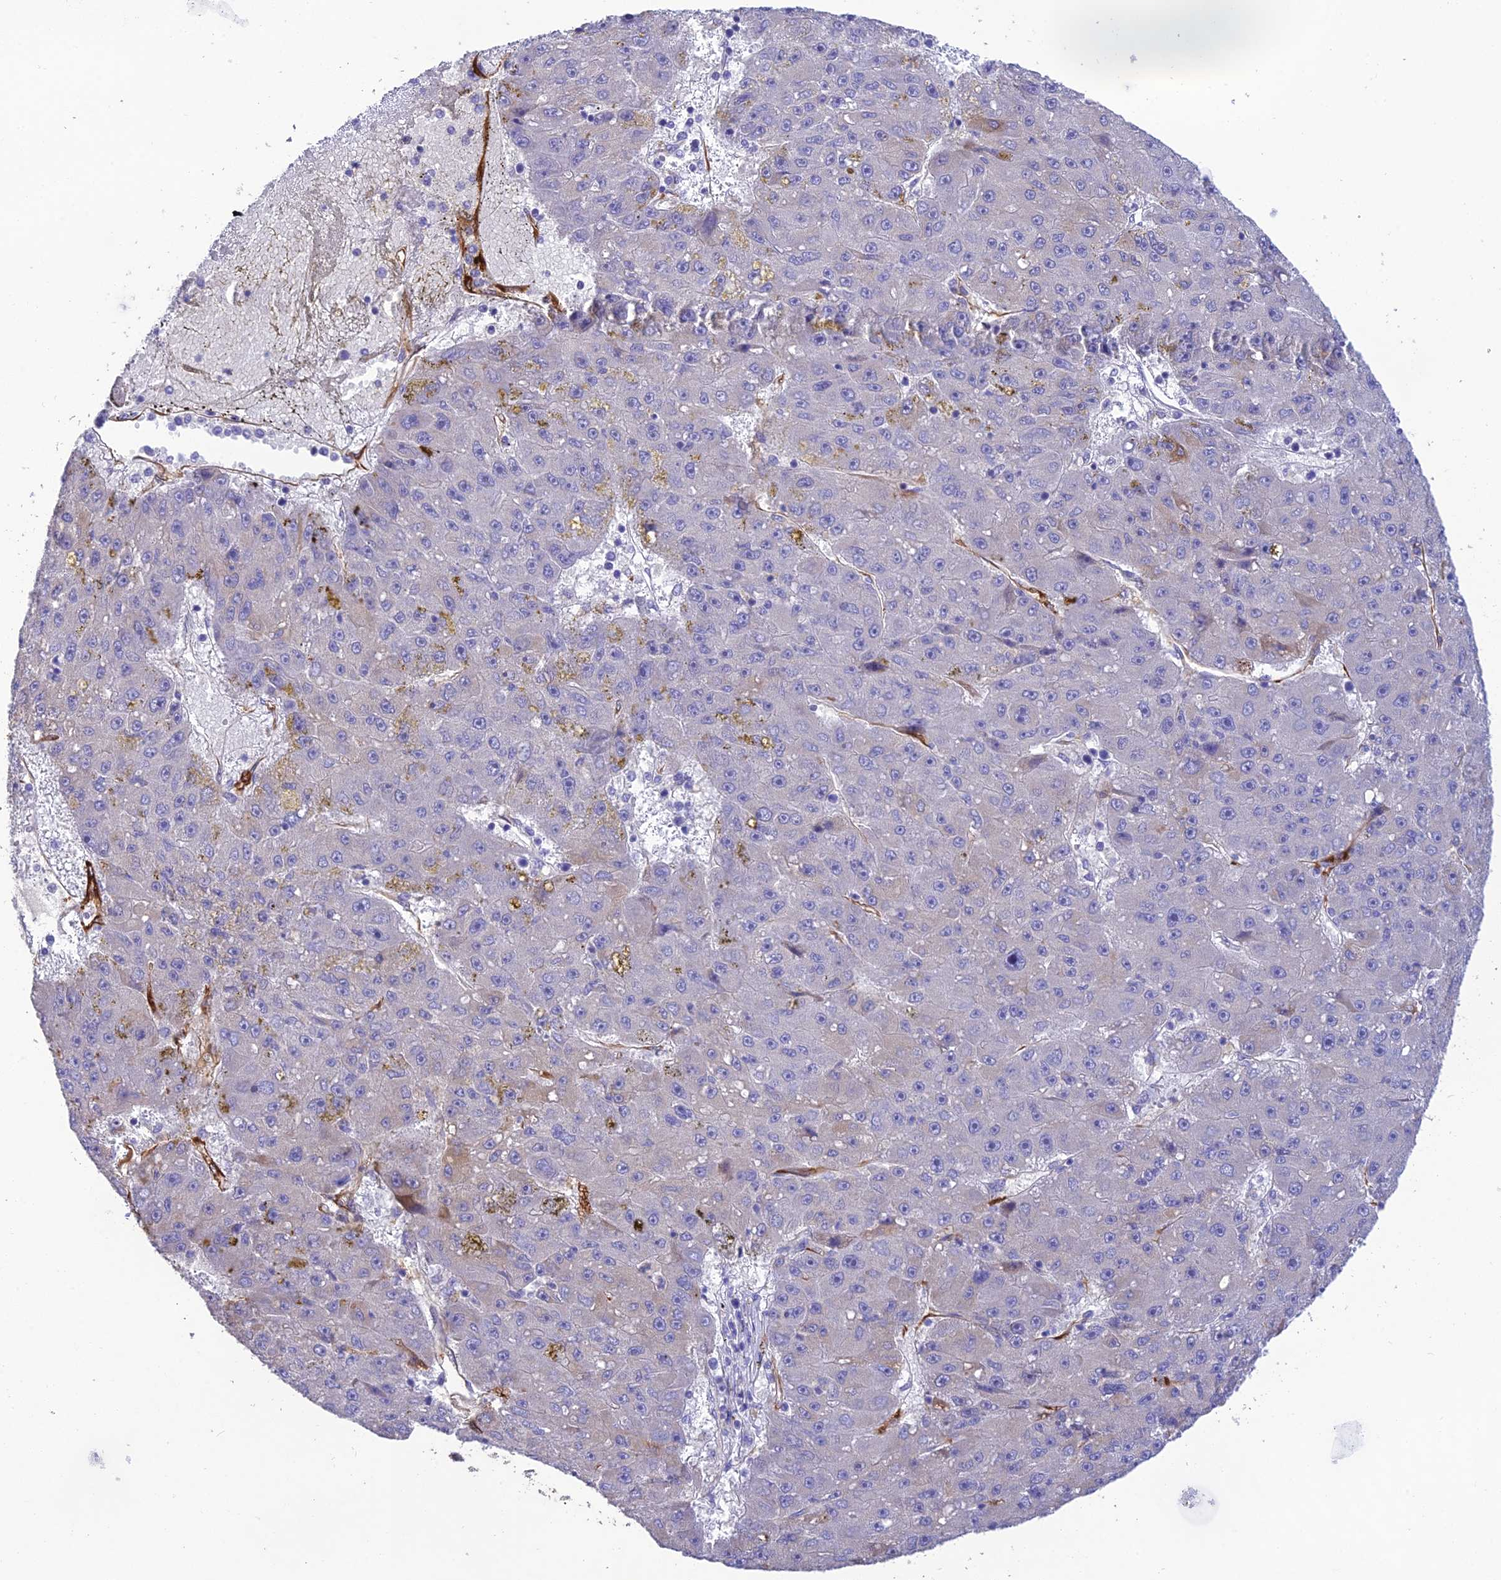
{"staining": {"intensity": "moderate", "quantity": "<25%", "location": "cytoplasmic/membranous"}, "tissue": "liver cancer", "cell_type": "Tumor cells", "image_type": "cancer", "snomed": [{"axis": "morphology", "description": "Carcinoma, Hepatocellular, NOS"}, {"axis": "topography", "description": "Liver"}], "caption": "Brown immunohistochemical staining in human liver cancer displays moderate cytoplasmic/membranous positivity in about <25% of tumor cells.", "gene": "HSD17B2", "patient": {"sex": "male", "age": 67}}